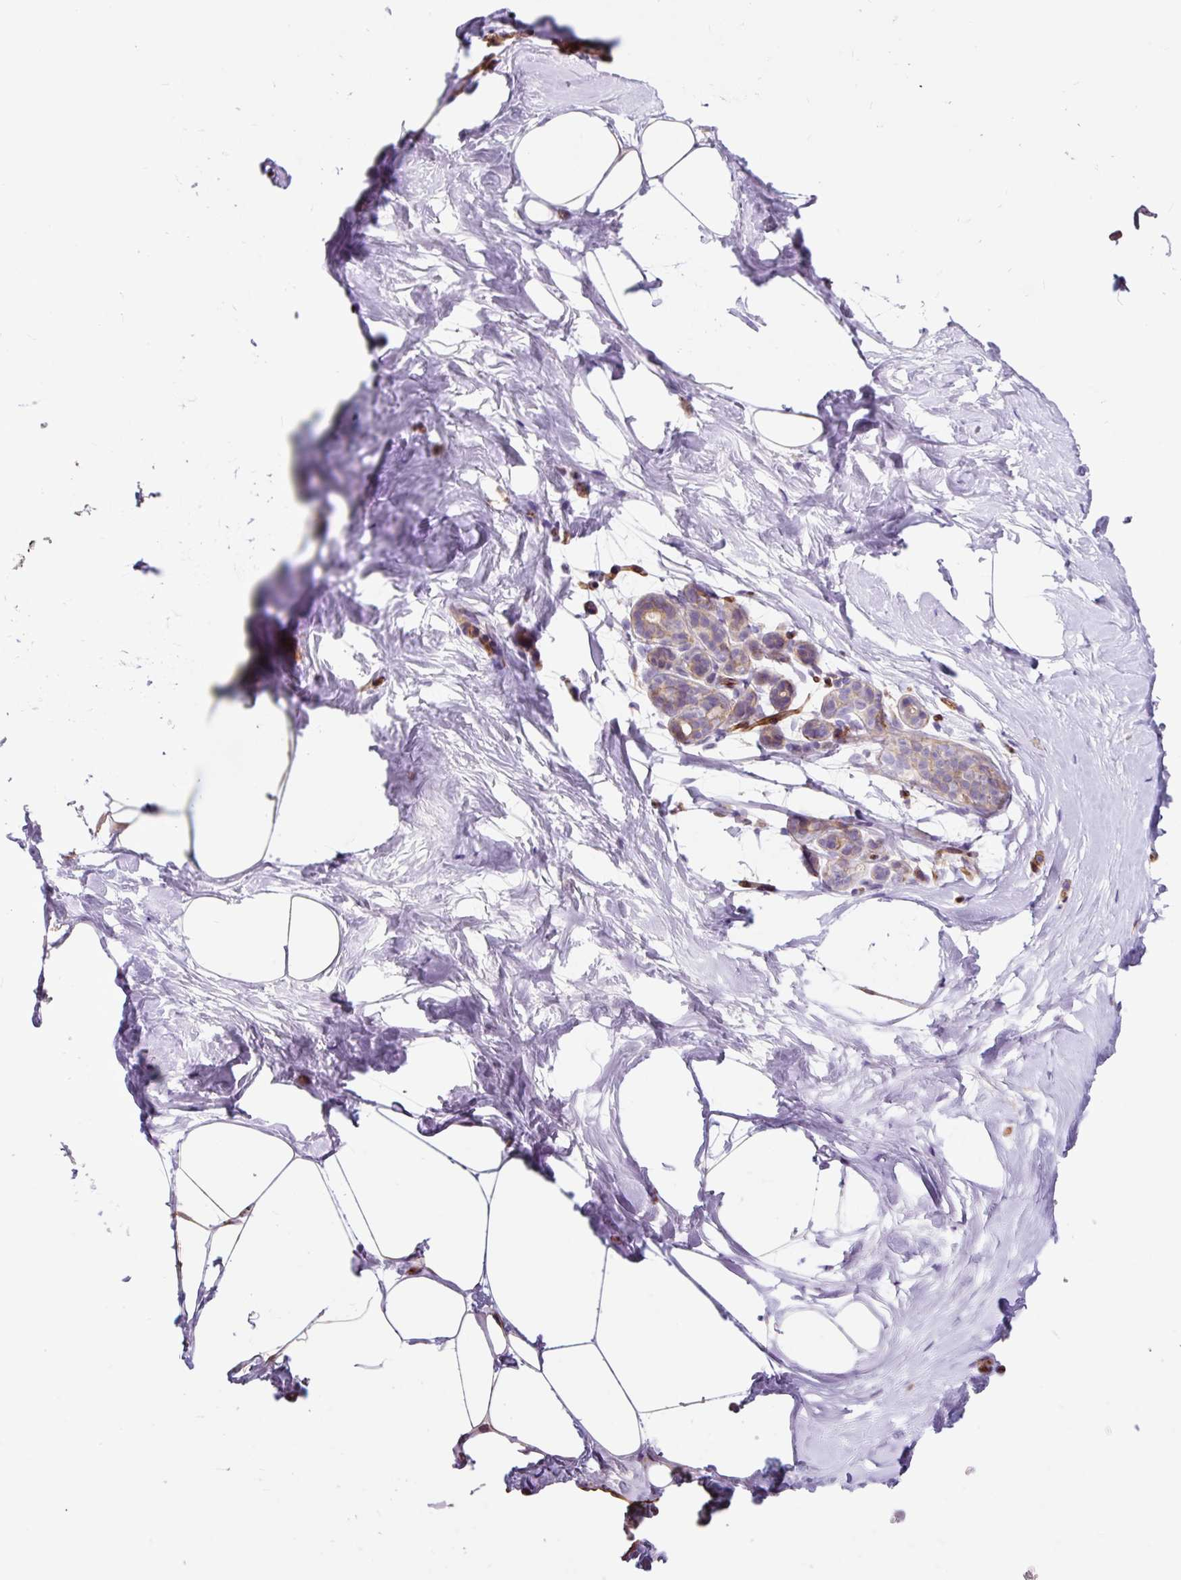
{"staining": {"intensity": "moderate", "quantity": ">75%", "location": "cytoplasmic/membranous"}, "tissue": "breast", "cell_type": "Adipocytes", "image_type": "normal", "snomed": [{"axis": "morphology", "description": "Normal tissue, NOS"}, {"axis": "topography", "description": "Breast"}], "caption": "Immunohistochemical staining of unremarkable breast reveals >75% levels of moderate cytoplasmic/membranous protein staining in approximately >75% of adipocytes.", "gene": "PCDHGB3", "patient": {"sex": "female", "age": 32}}